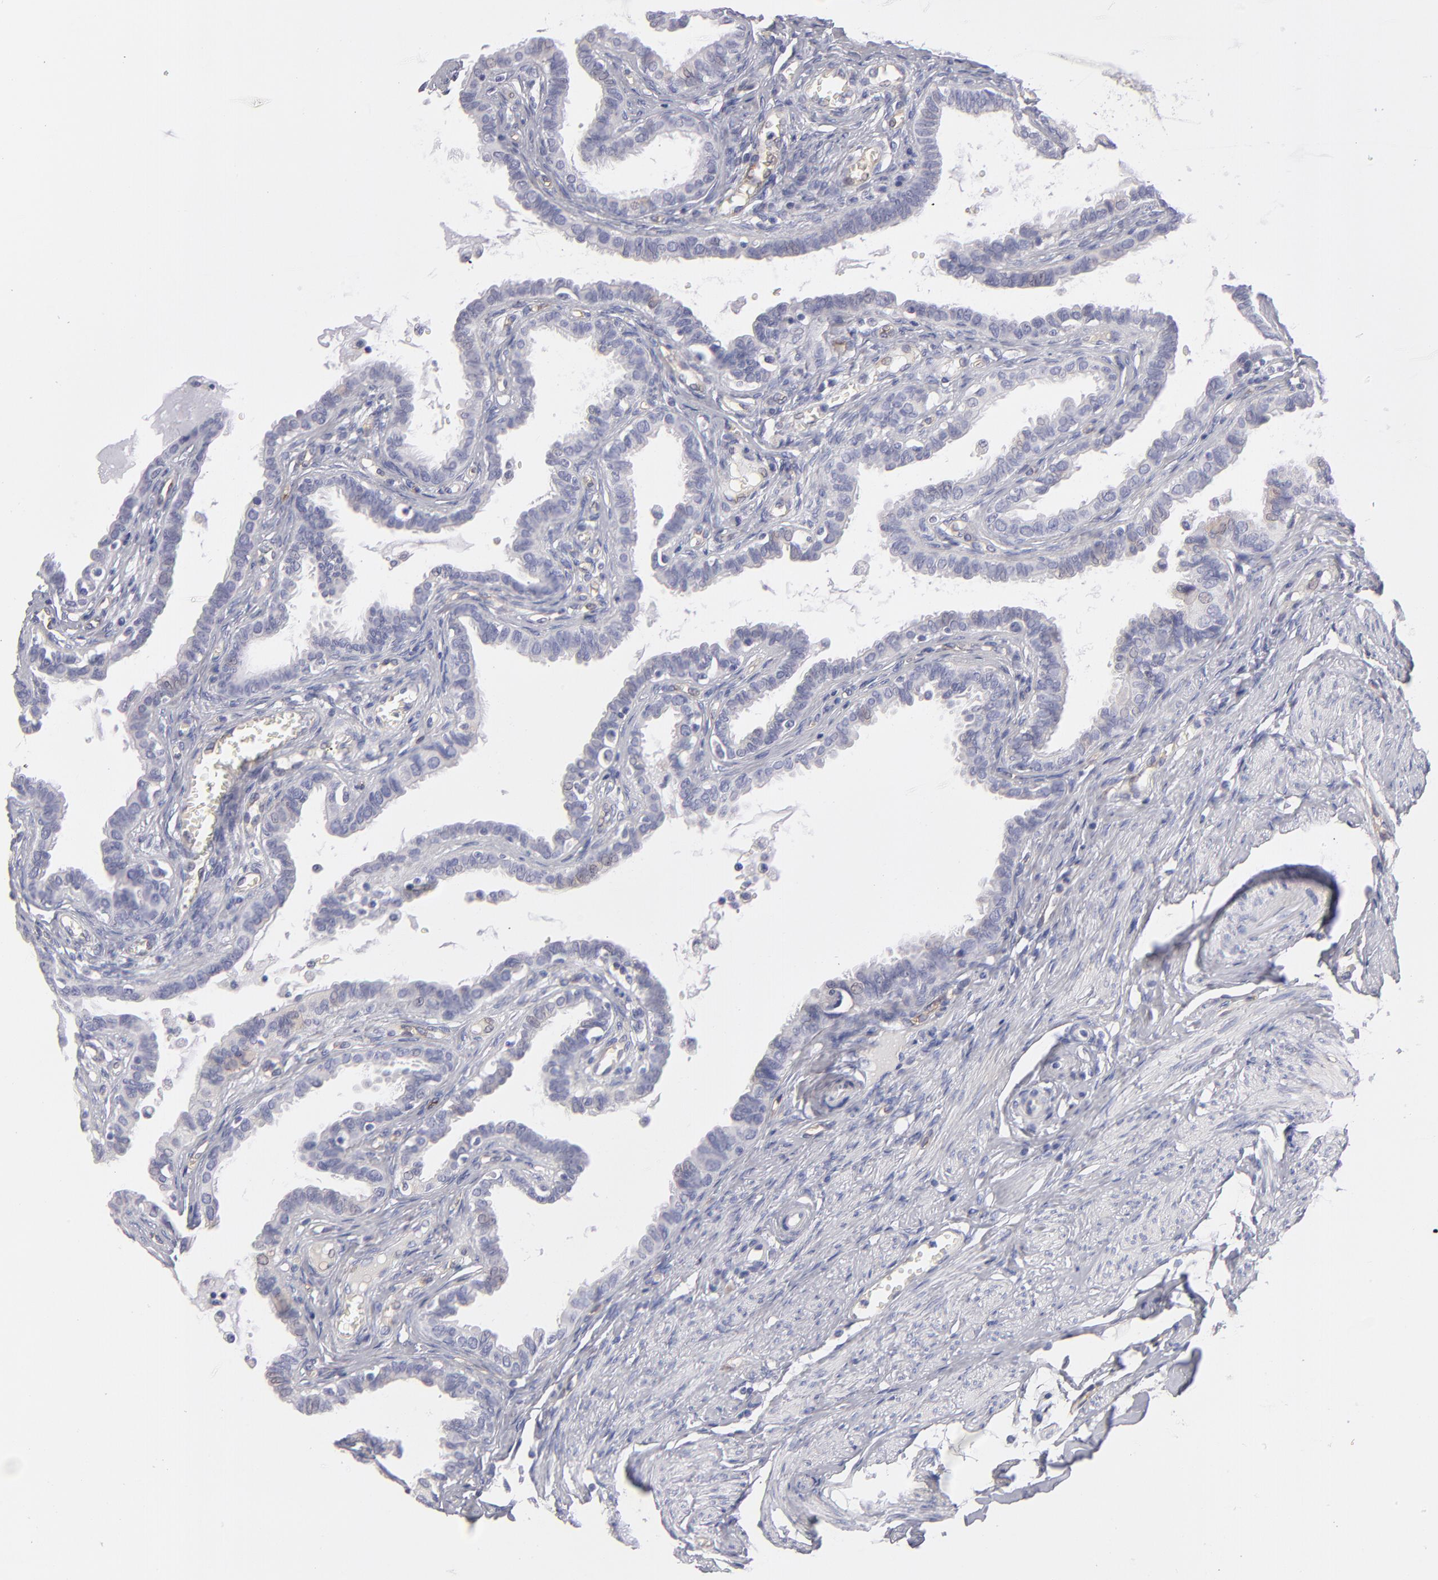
{"staining": {"intensity": "negative", "quantity": "none", "location": "none"}, "tissue": "fallopian tube", "cell_type": "Glandular cells", "image_type": "normal", "snomed": [{"axis": "morphology", "description": "Normal tissue, NOS"}, {"axis": "topography", "description": "Fallopian tube"}], "caption": "Photomicrograph shows no protein staining in glandular cells of unremarkable fallopian tube.", "gene": "PLVAP", "patient": {"sex": "female", "age": 67}}